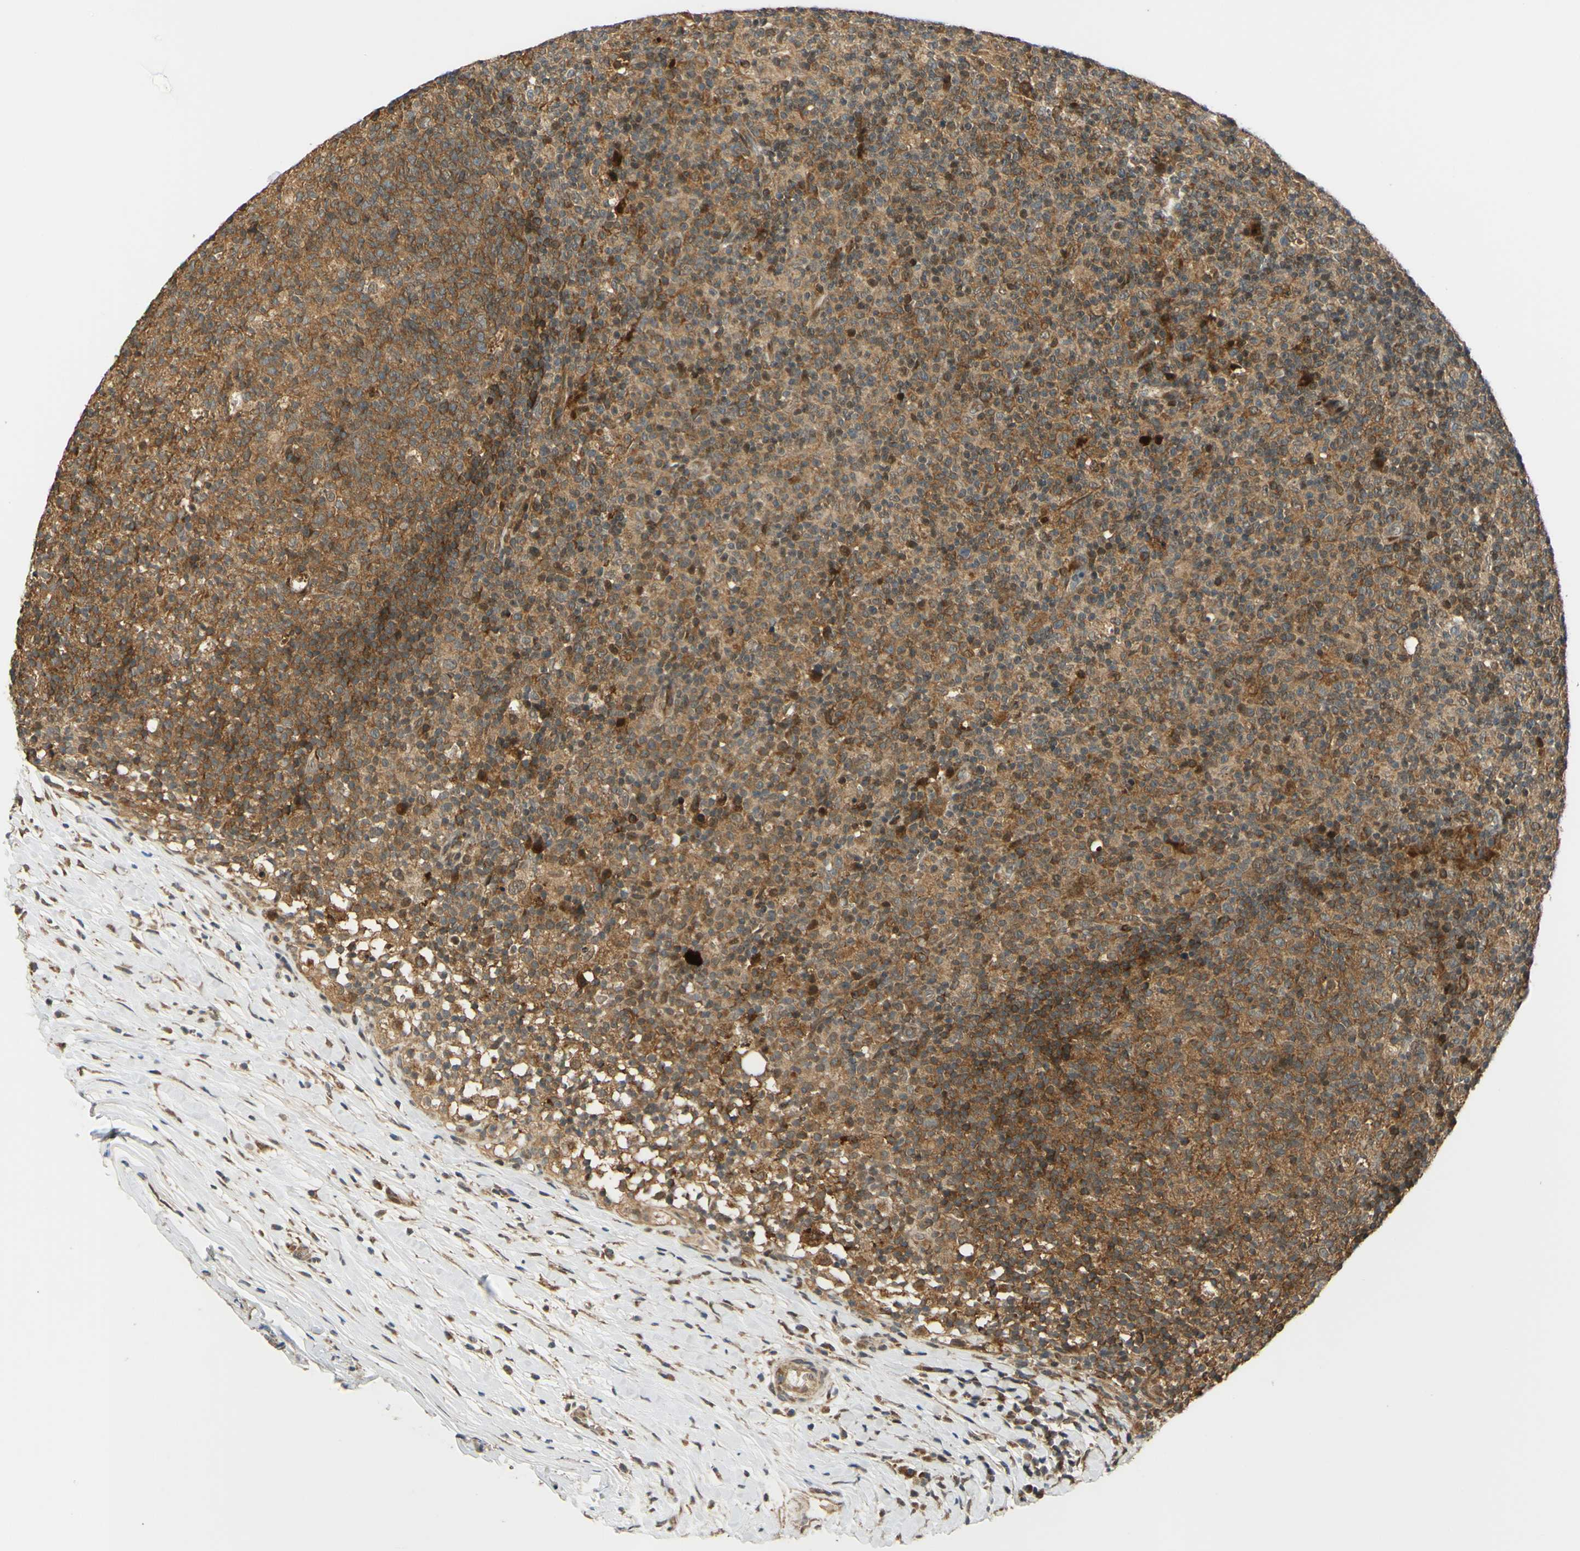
{"staining": {"intensity": "moderate", "quantity": ">75%", "location": "cytoplasmic/membranous"}, "tissue": "lymph node", "cell_type": "Germinal center cells", "image_type": "normal", "snomed": [{"axis": "morphology", "description": "Normal tissue, NOS"}, {"axis": "morphology", "description": "Inflammation, NOS"}, {"axis": "topography", "description": "Lymph node"}], "caption": "Lymph node stained with DAB (3,3'-diaminobenzidine) immunohistochemistry reveals medium levels of moderate cytoplasmic/membranous positivity in about >75% of germinal center cells.", "gene": "ABCC8", "patient": {"sex": "male", "age": 55}}